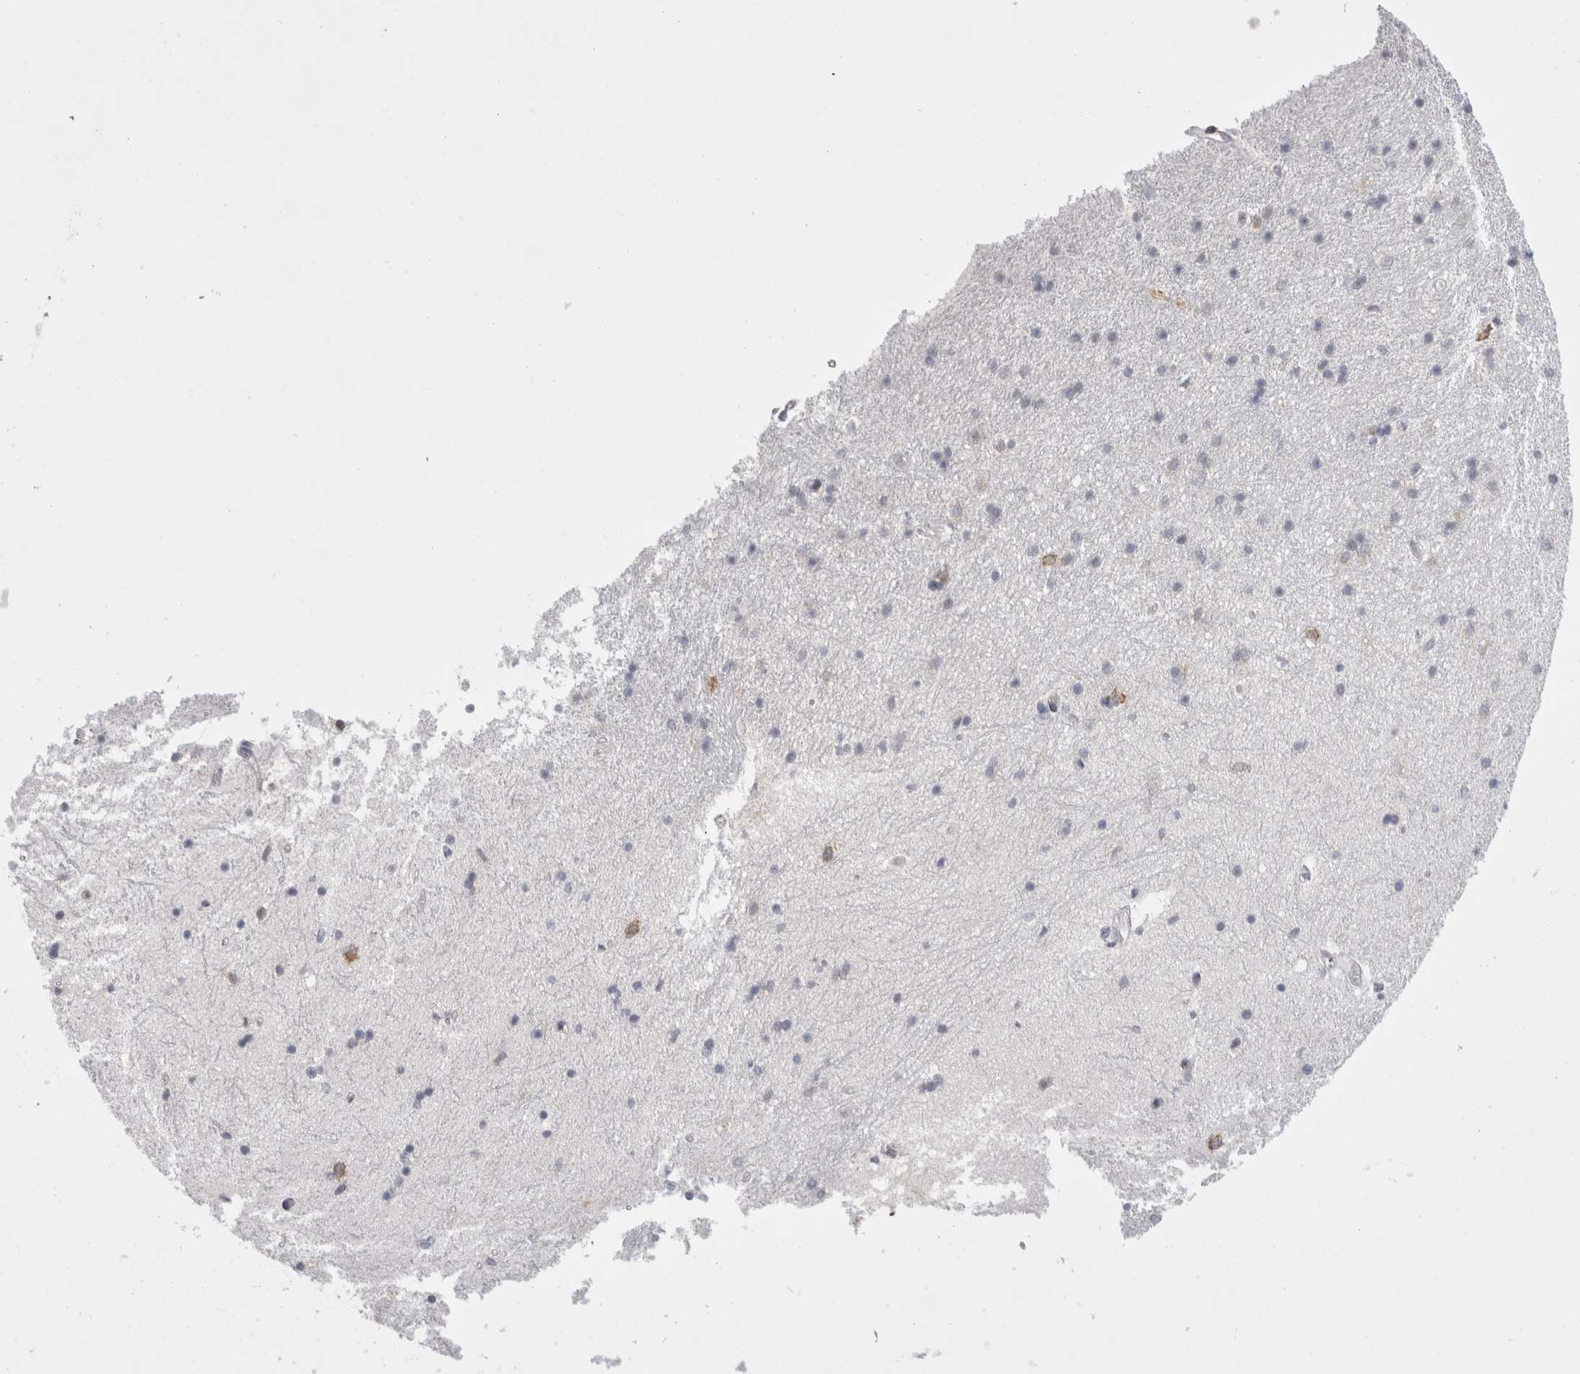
{"staining": {"intensity": "moderate", "quantity": "<25%", "location": "cytoplasmic/membranous"}, "tissue": "hippocampus", "cell_type": "Glial cells", "image_type": "normal", "snomed": [{"axis": "morphology", "description": "Normal tissue, NOS"}, {"axis": "topography", "description": "Hippocampus"}], "caption": "Immunohistochemical staining of benign hippocampus demonstrates <25% levels of moderate cytoplasmic/membranous protein positivity in approximately <25% of glial cells. (DAB IHC with brightfield microscopy, high magnification).", "gene": "TRMT1L", "patient": {"sex": "male", "age": 45}}